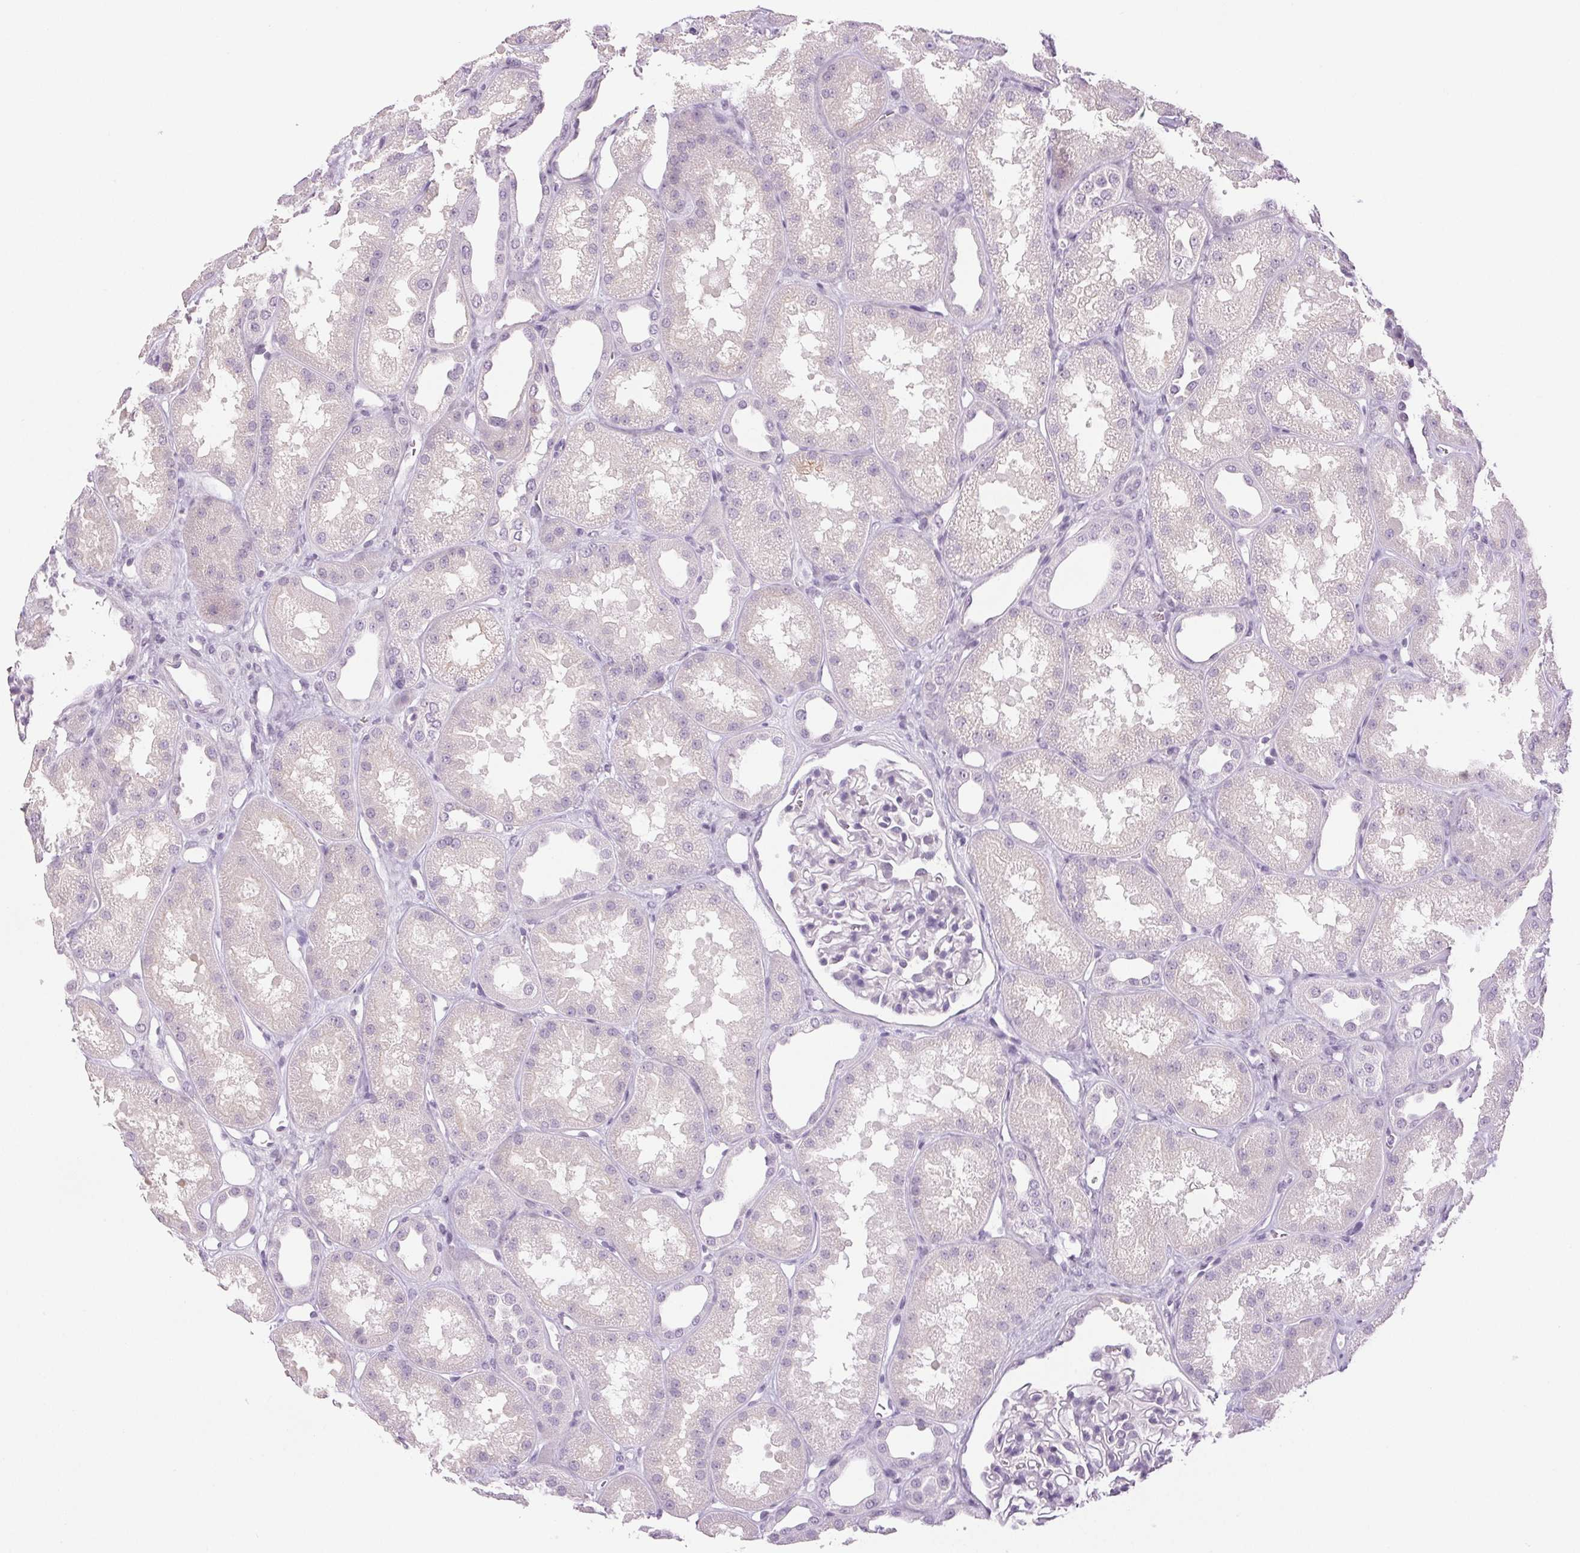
{"staining": {"intensity": "negative", "quantity": "none", "location": "none"}, "tissue": "kidney", "cell_type": "Cells in glomeruli", "image_type": "normal", "snomed": [{"axis": "morphology", "description": "Normal tissue, NOS"}, {"axis": "topography", "description": "Kidney"}], "caption": "High power microscopy photomicrograph of an immunohistochemistry (IHC) photomicrograph of benign kidney, revealing no significant expression in cells in glomeruli.", "gene": "DNAJC6", "patient": {"sex": "male", "age": 61}}